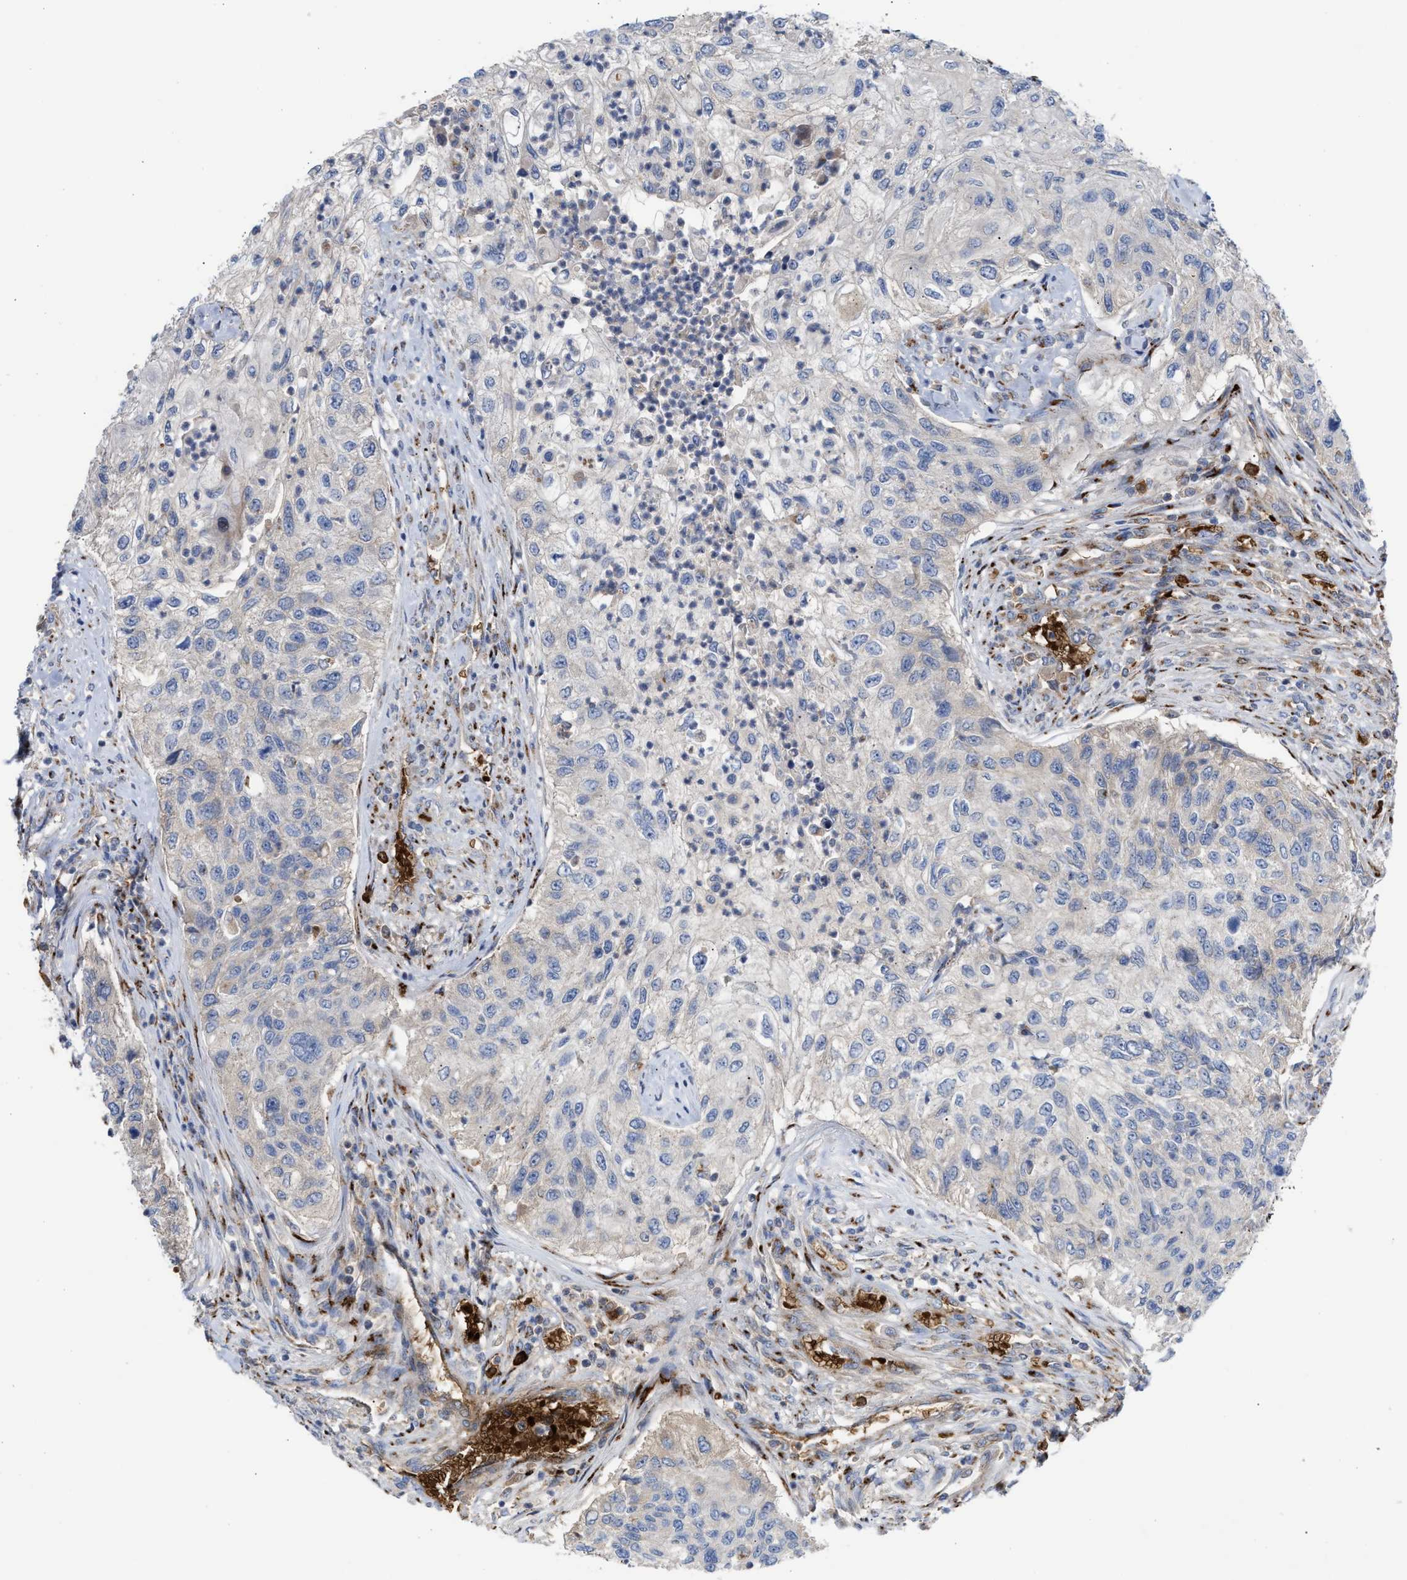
{"staining": {"intensity": "negative", "quantity": "none", "location": "none"}, "tissue": "urothelial cancer", "cell_type": "Tumor cells", "image_type": "cancer", "snomed": [{"axis": "morphology", "description": "Urothelial carcinoma, High grade"}, {"axis": "topography", "description": "Urinary bladder"}], "caption": "This is an IHC image of human urothelial cancer. There is no positivity in tumor cells.", "gene": "CCL2", "patient": {"sex": "female", "age": 60}}